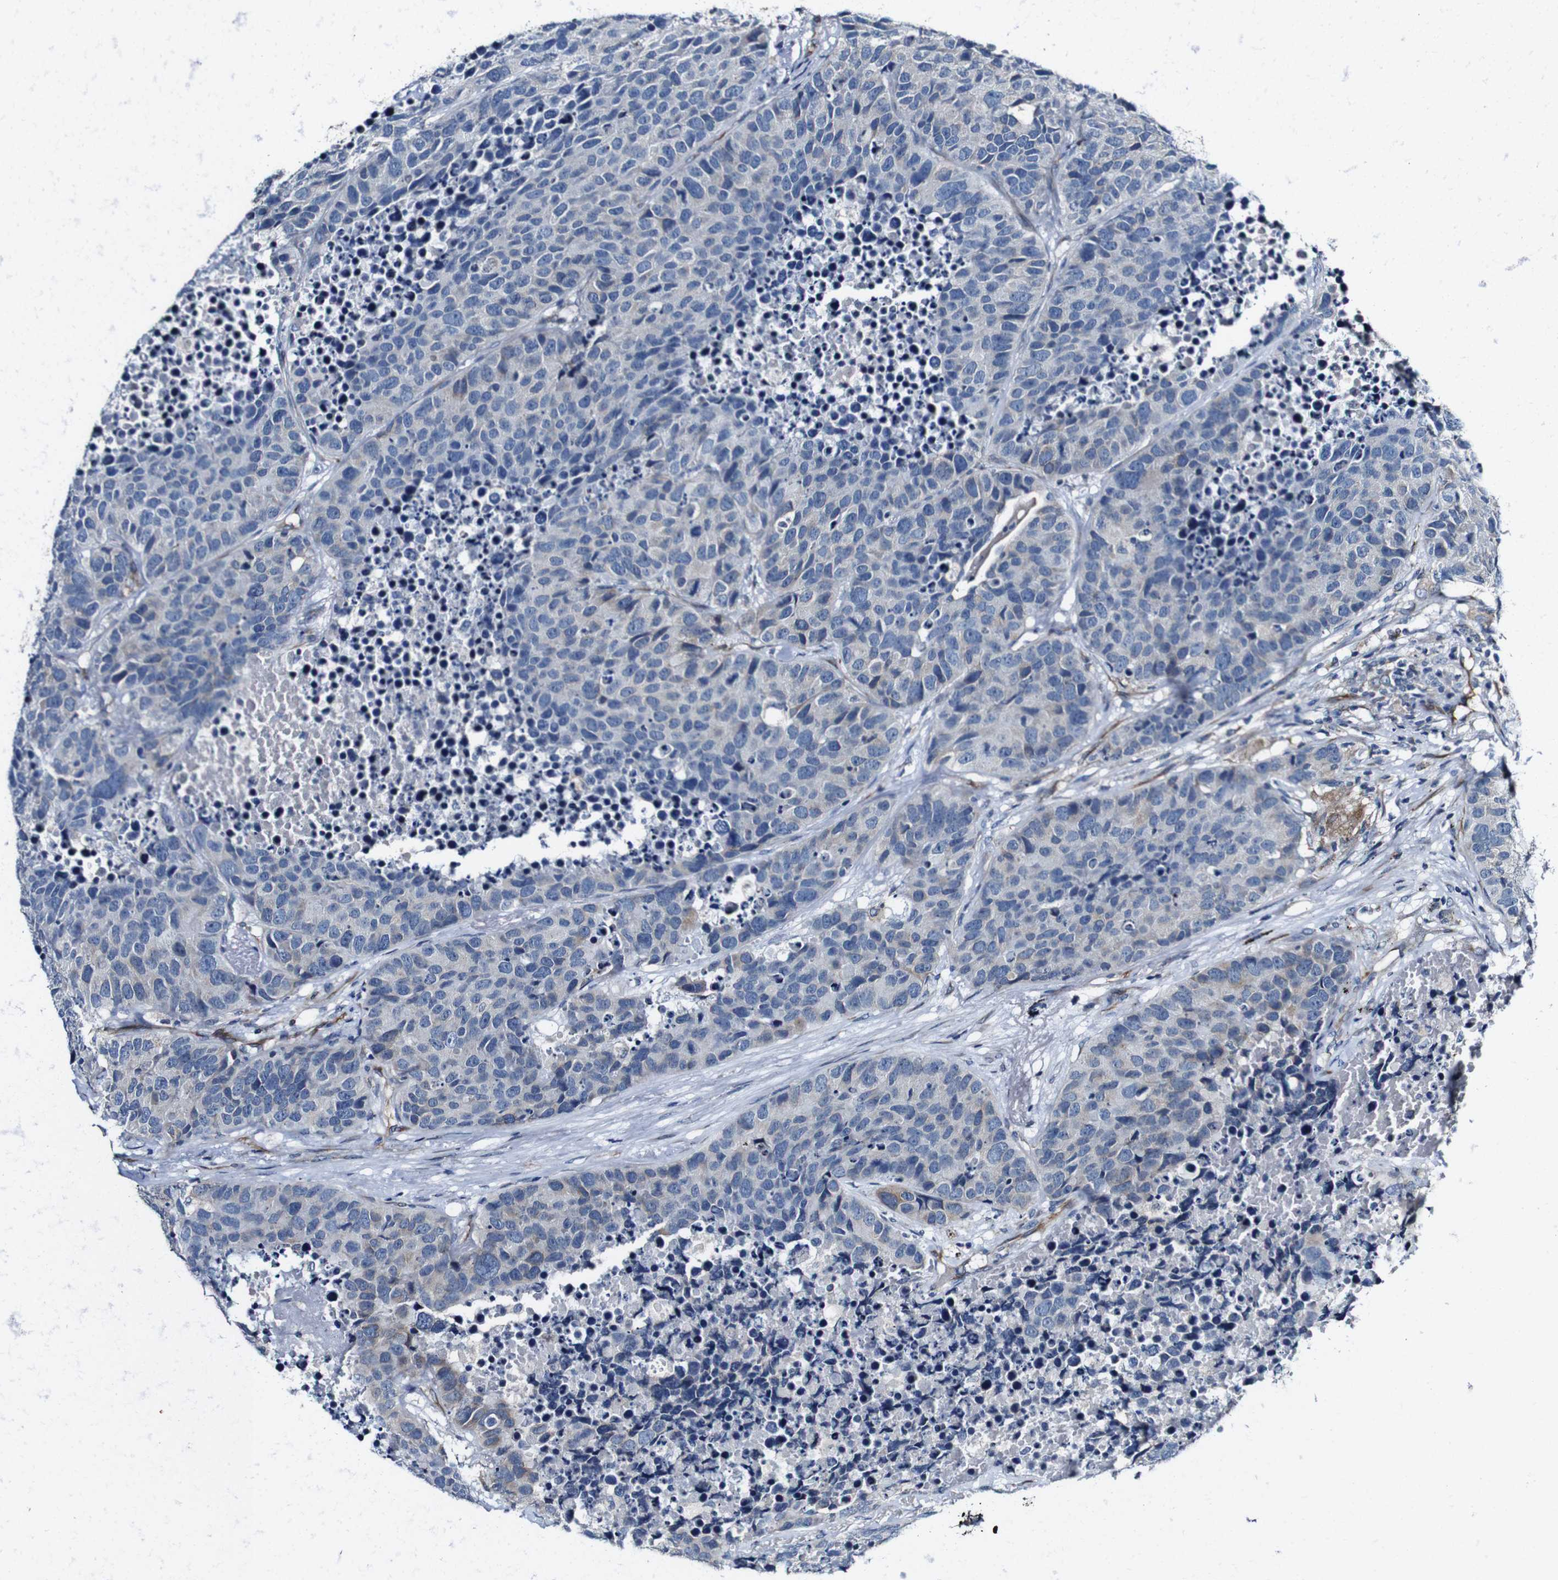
{"staining": {"intensity": "negative", "quantity": "none", "location": "none"}, "tissue": "carcinoid", "cell_type": "Tumor cells", "image_type": "cancer", "snomed": [{"axis": "morphology", "description": "Carcinoid, malignant, NOS"}, {"axis": "topography", "description": "Lung"}], "caption": "This is an IHC photomicrograph of human carcinoid (malignant). There is no positivity in tumor cells.", "gene": "GRAMD1A", "patient": {"sex": "male", "age": 60}}